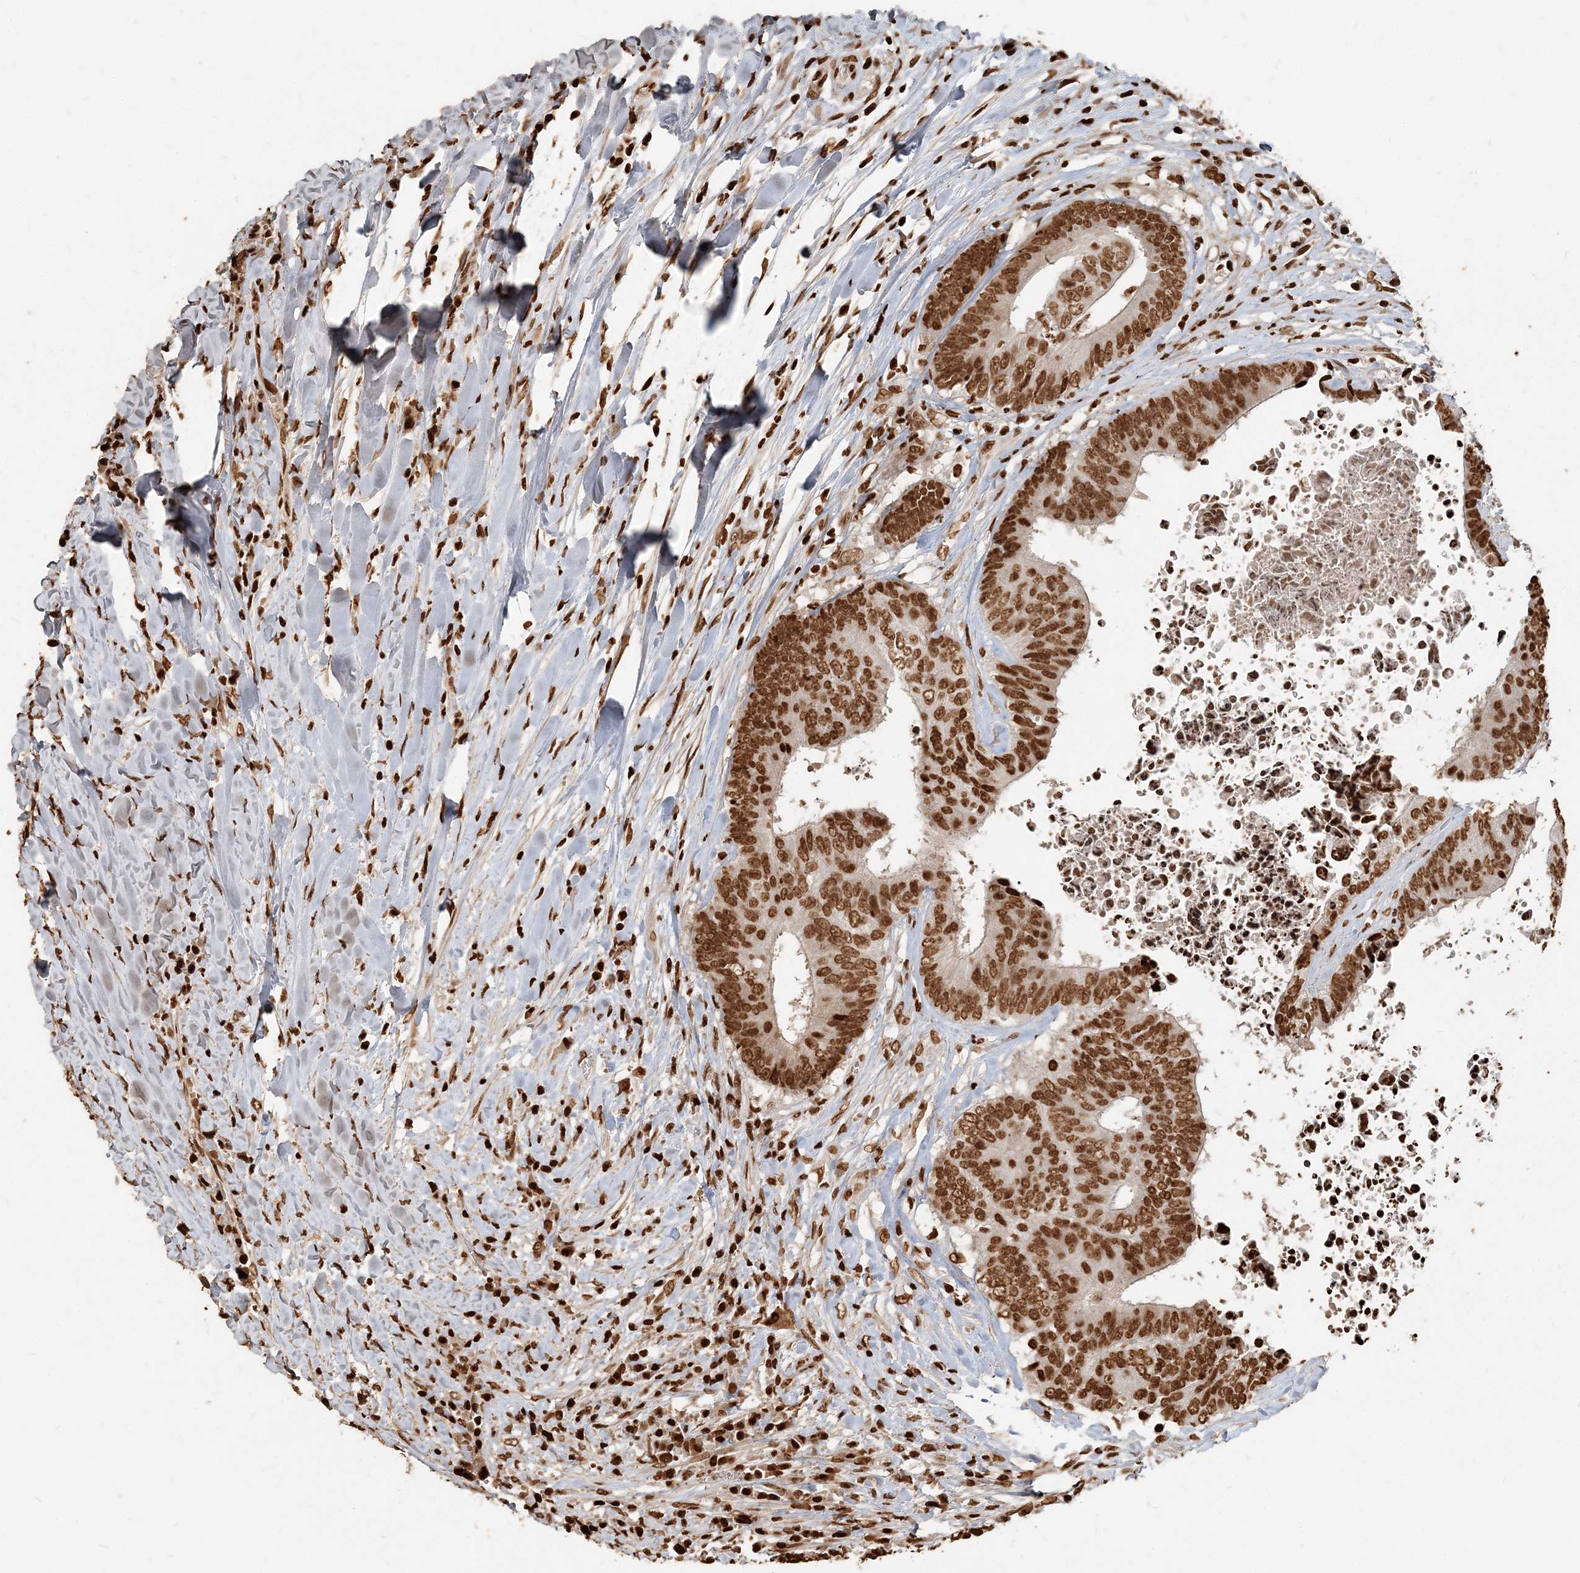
{"staining": {"intensity": "strong", "quantity": ">75%", "location": "nuclear"}, "tissue": "colorectal cancer", "cell_type": "Tumor cells", "image_type": "cancer", "snomed": [{"axis": "morphology", "description": "Adenocarcinoma, NOS"}, {"axis": "topography", "description": "Rectum"}], "caption": "A high amount of strong nuclear staining is appreciated in about >75% of tumor cells in adenocarcinoma (colorectal) tissue.", "gene": "H3-3B", "patient": {"sex": "male", "age": 72}}